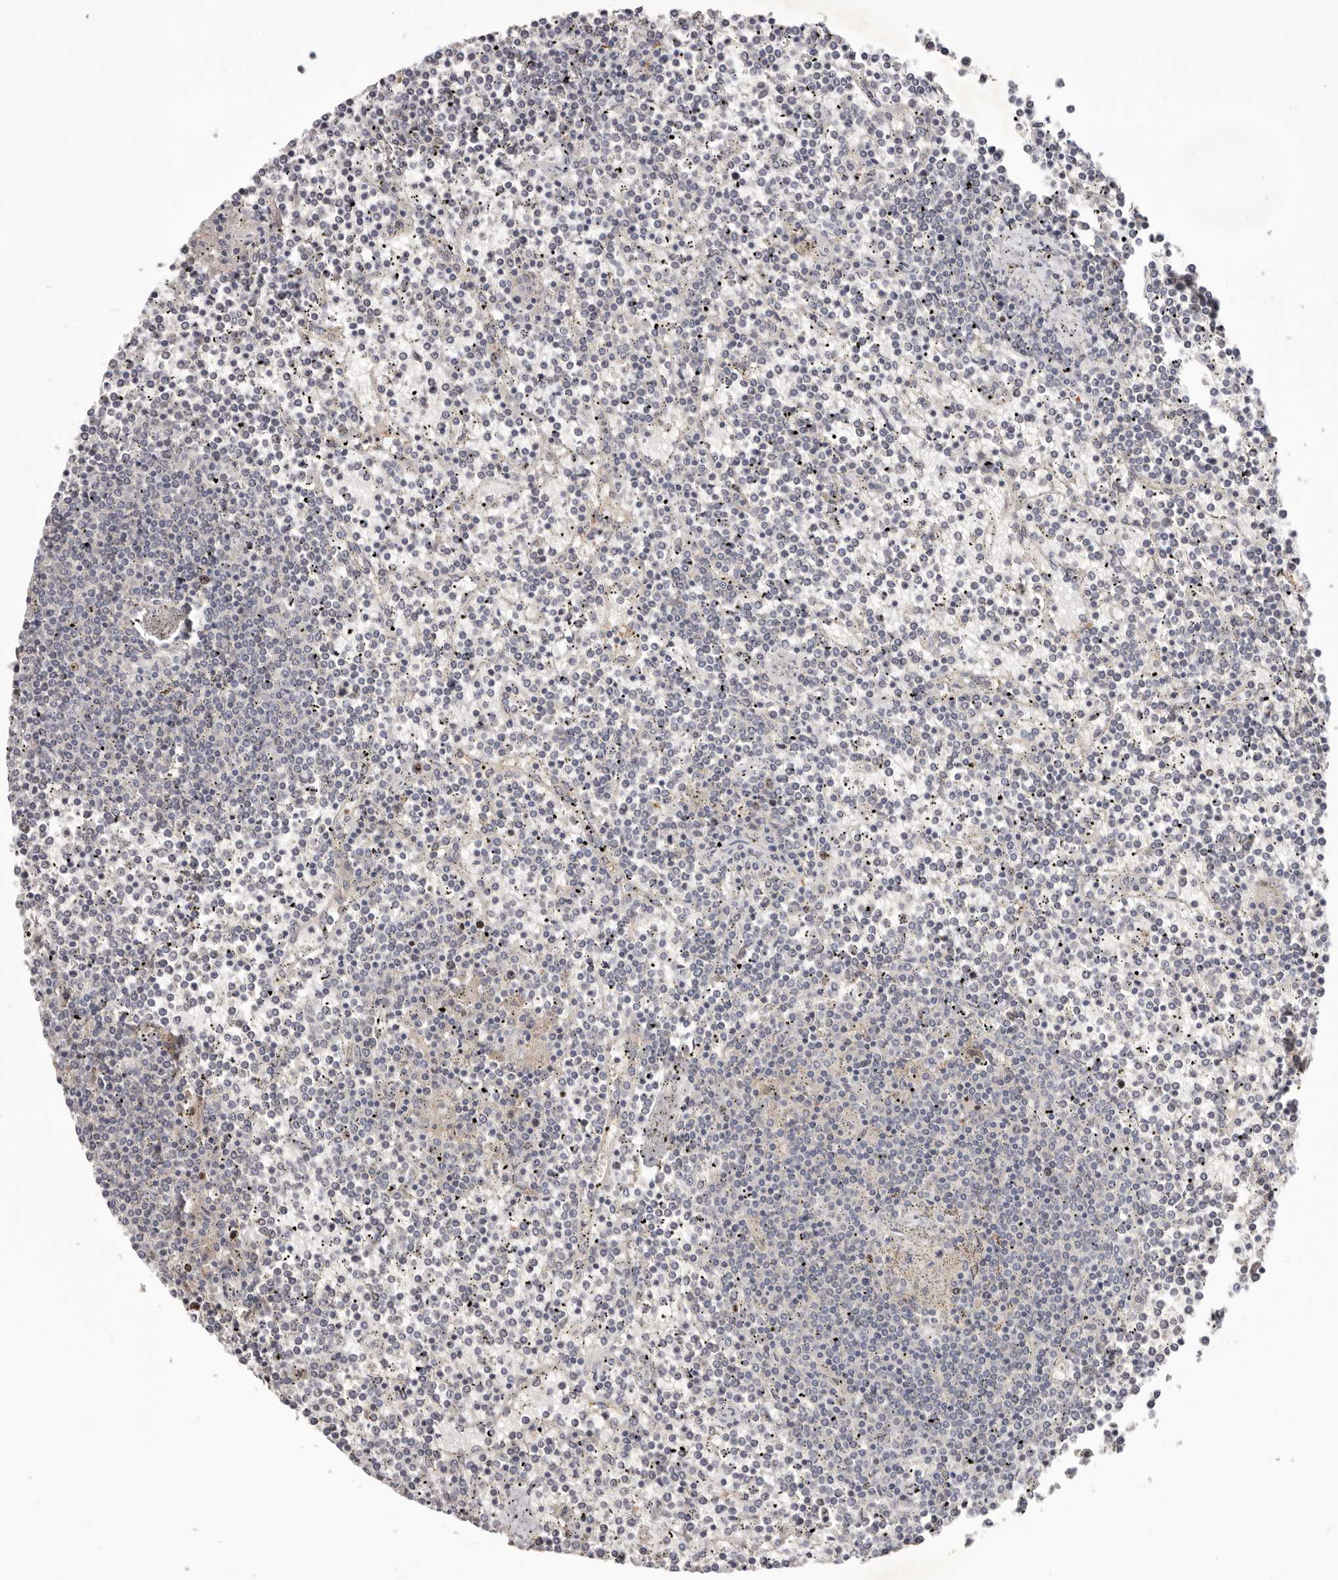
{"staining": {"intensity": "negative", "quantity": "none", "location": "none"}, "tissue": "lymphoma", "cell_type": "Tumor cells", "image_type": "cancer", "snomed": [{"axis": "morphology", "description": "Malignant lymphoma, non-Hodgkin's type, Low grade"}, {"axis": "topography", "description": "Spleen"}], "caption": "An image of malignant lymphoma, non-Hodgkin's type (low-grade) stained for a protein reveals no brown staining in tumor cells. Nuclei are stained in blue.", "gene": "CCDC190", "patient": {"sex": "female", "age": 19}}